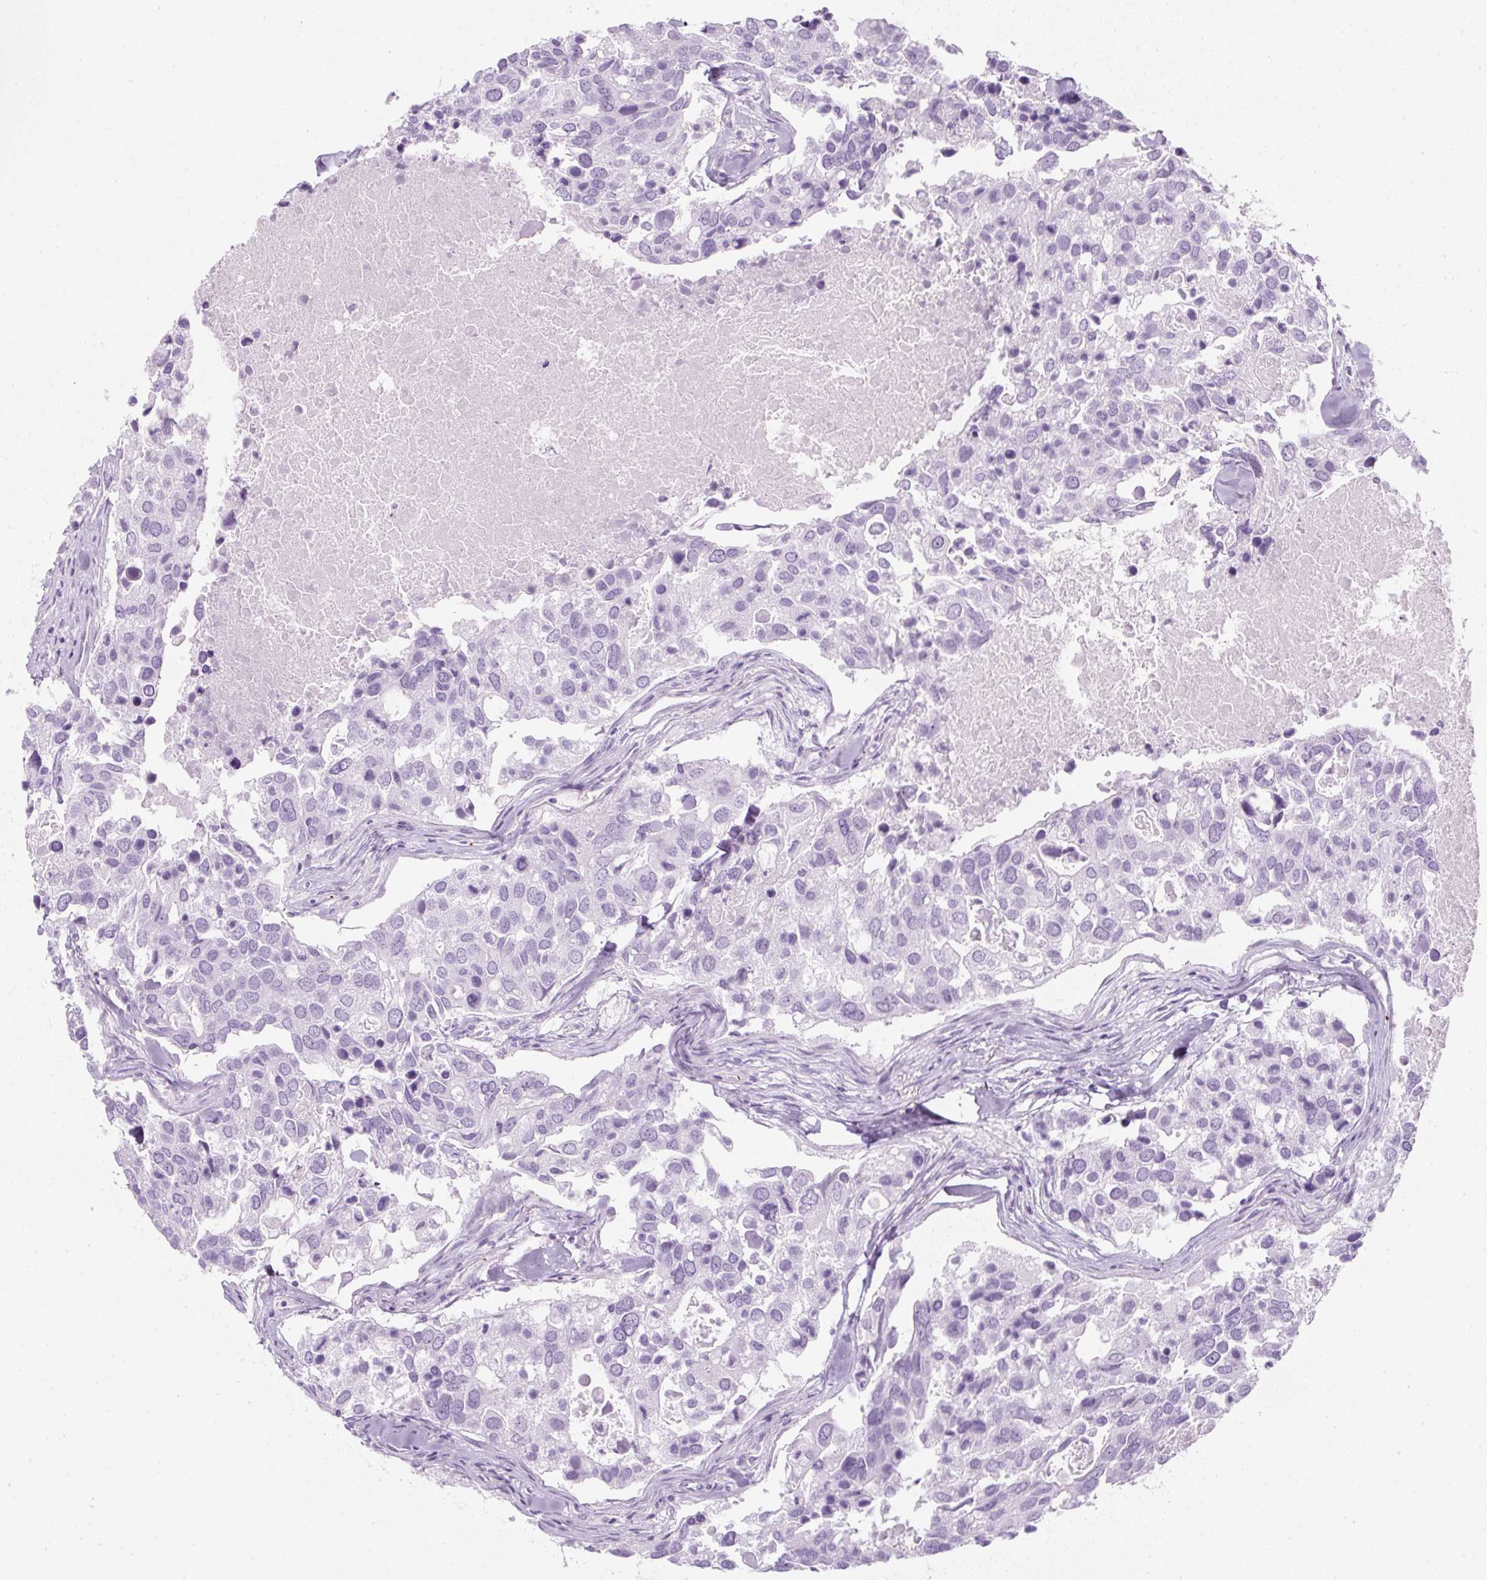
{"staining": {"intensity": "negative", "quantity": "none", "location": "none"}, "tissue": "breast cancer", "cell_type": "Tumor cells", "image_type": "cancer", "snomed": [{"axis": "morphology", "description": "Duct carcinoma"}, {"axis": "topography", "description": "Breast"}], "caption": "There is no significant positivity in tumor cells of infiltrating ductal carcinoma (breast).", "gene": "PF4V1", "patient": {"sex": "female", "age": 83}}